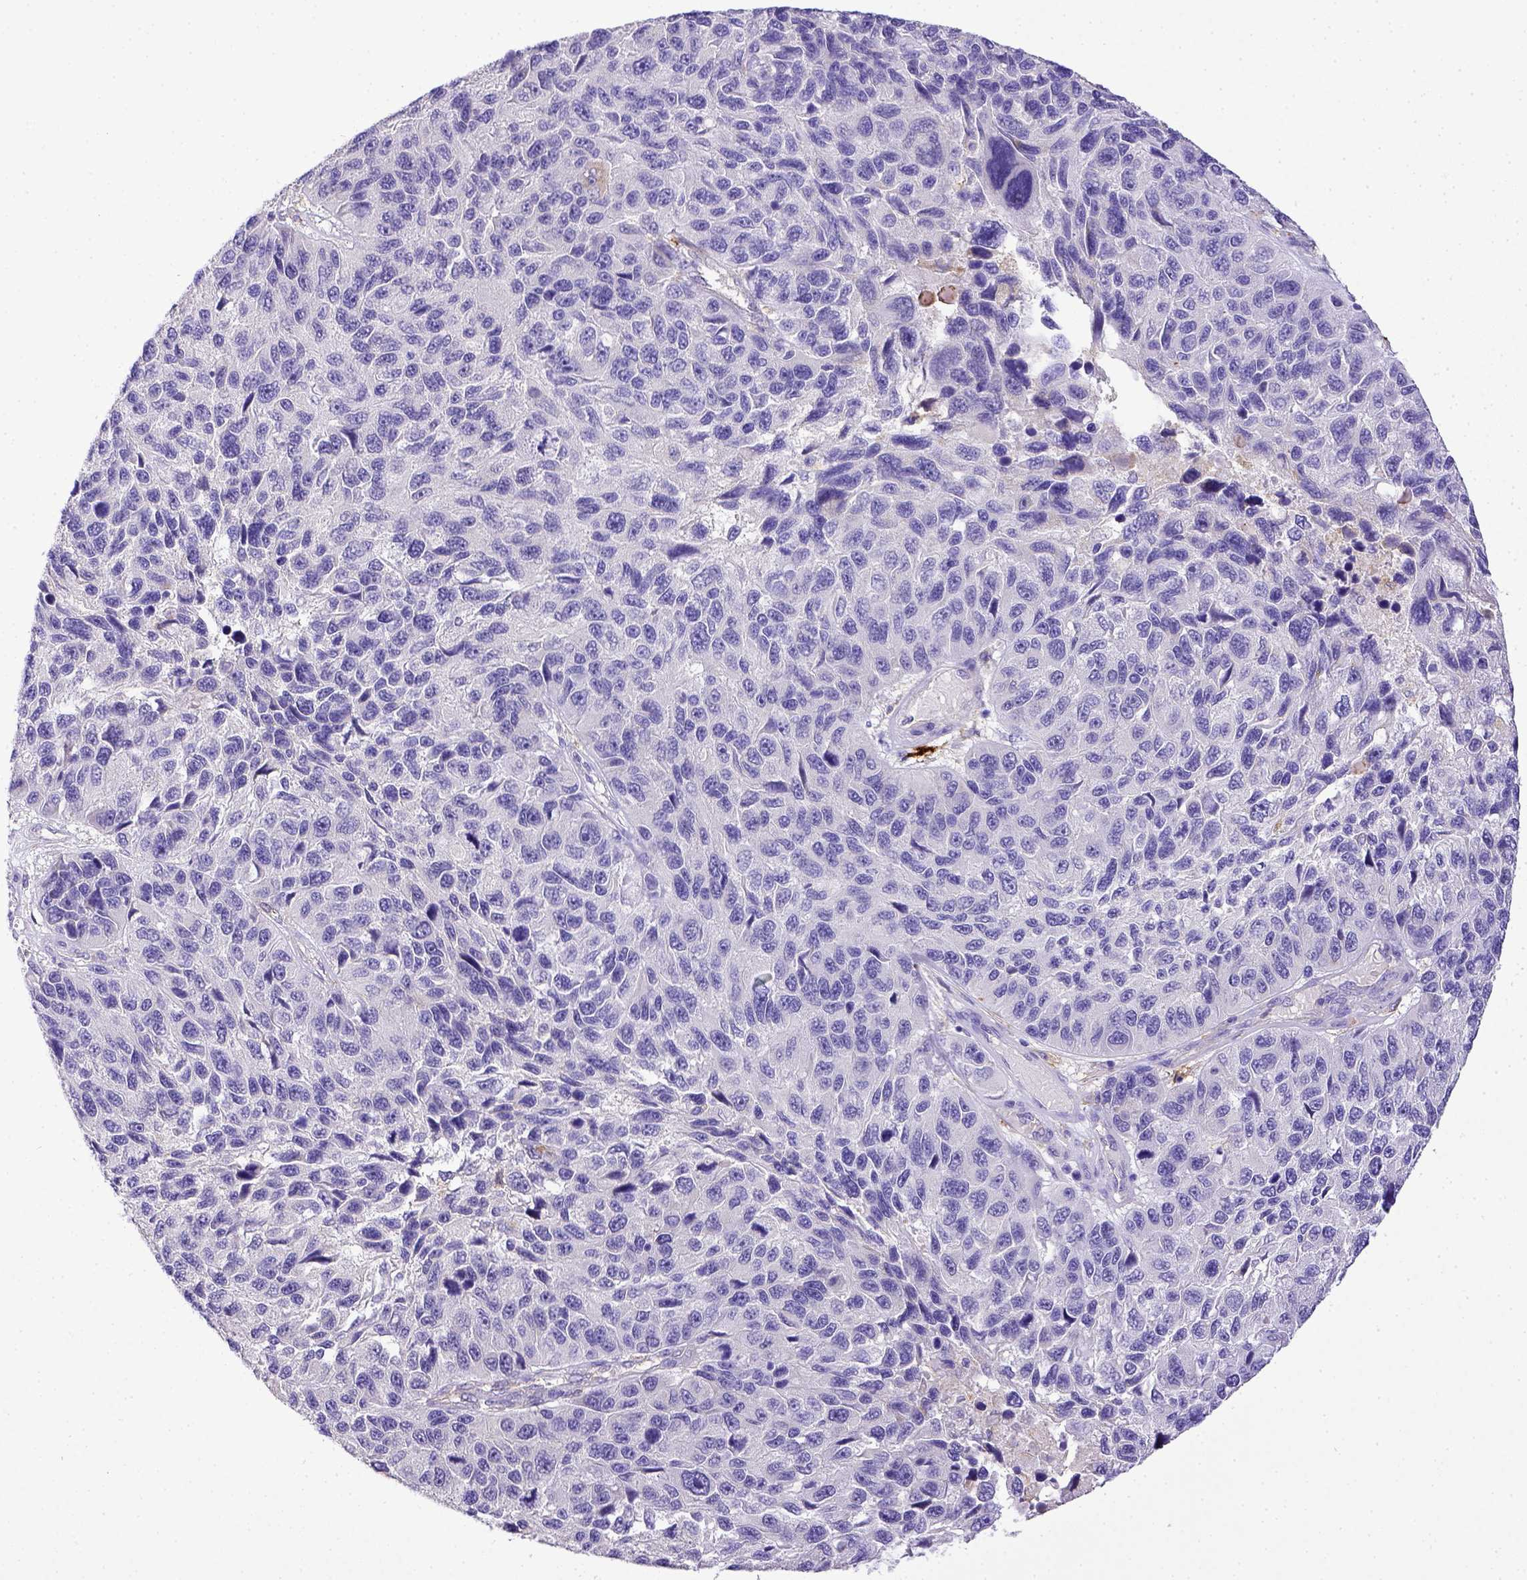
{"staining": {"intensity": "negative", "quantity": "none", "location": "none"}, "tissue": "melanoma", "cell_type": "Tumor cells", "image_type": "cancer", "snomed": [{"axis": "morphology", "description": "Malignant melanoma, NOS"}, {"axis": "topography", "description": "Skin"}], "caption": "High power microscopy histopathology image of an immunohistochemistry (IHC) micrograph of malignant melanoma, revealing no significant staining in tumor cells.", "gene": "CD40", "patient": {"sex": "male", "age": 53}}